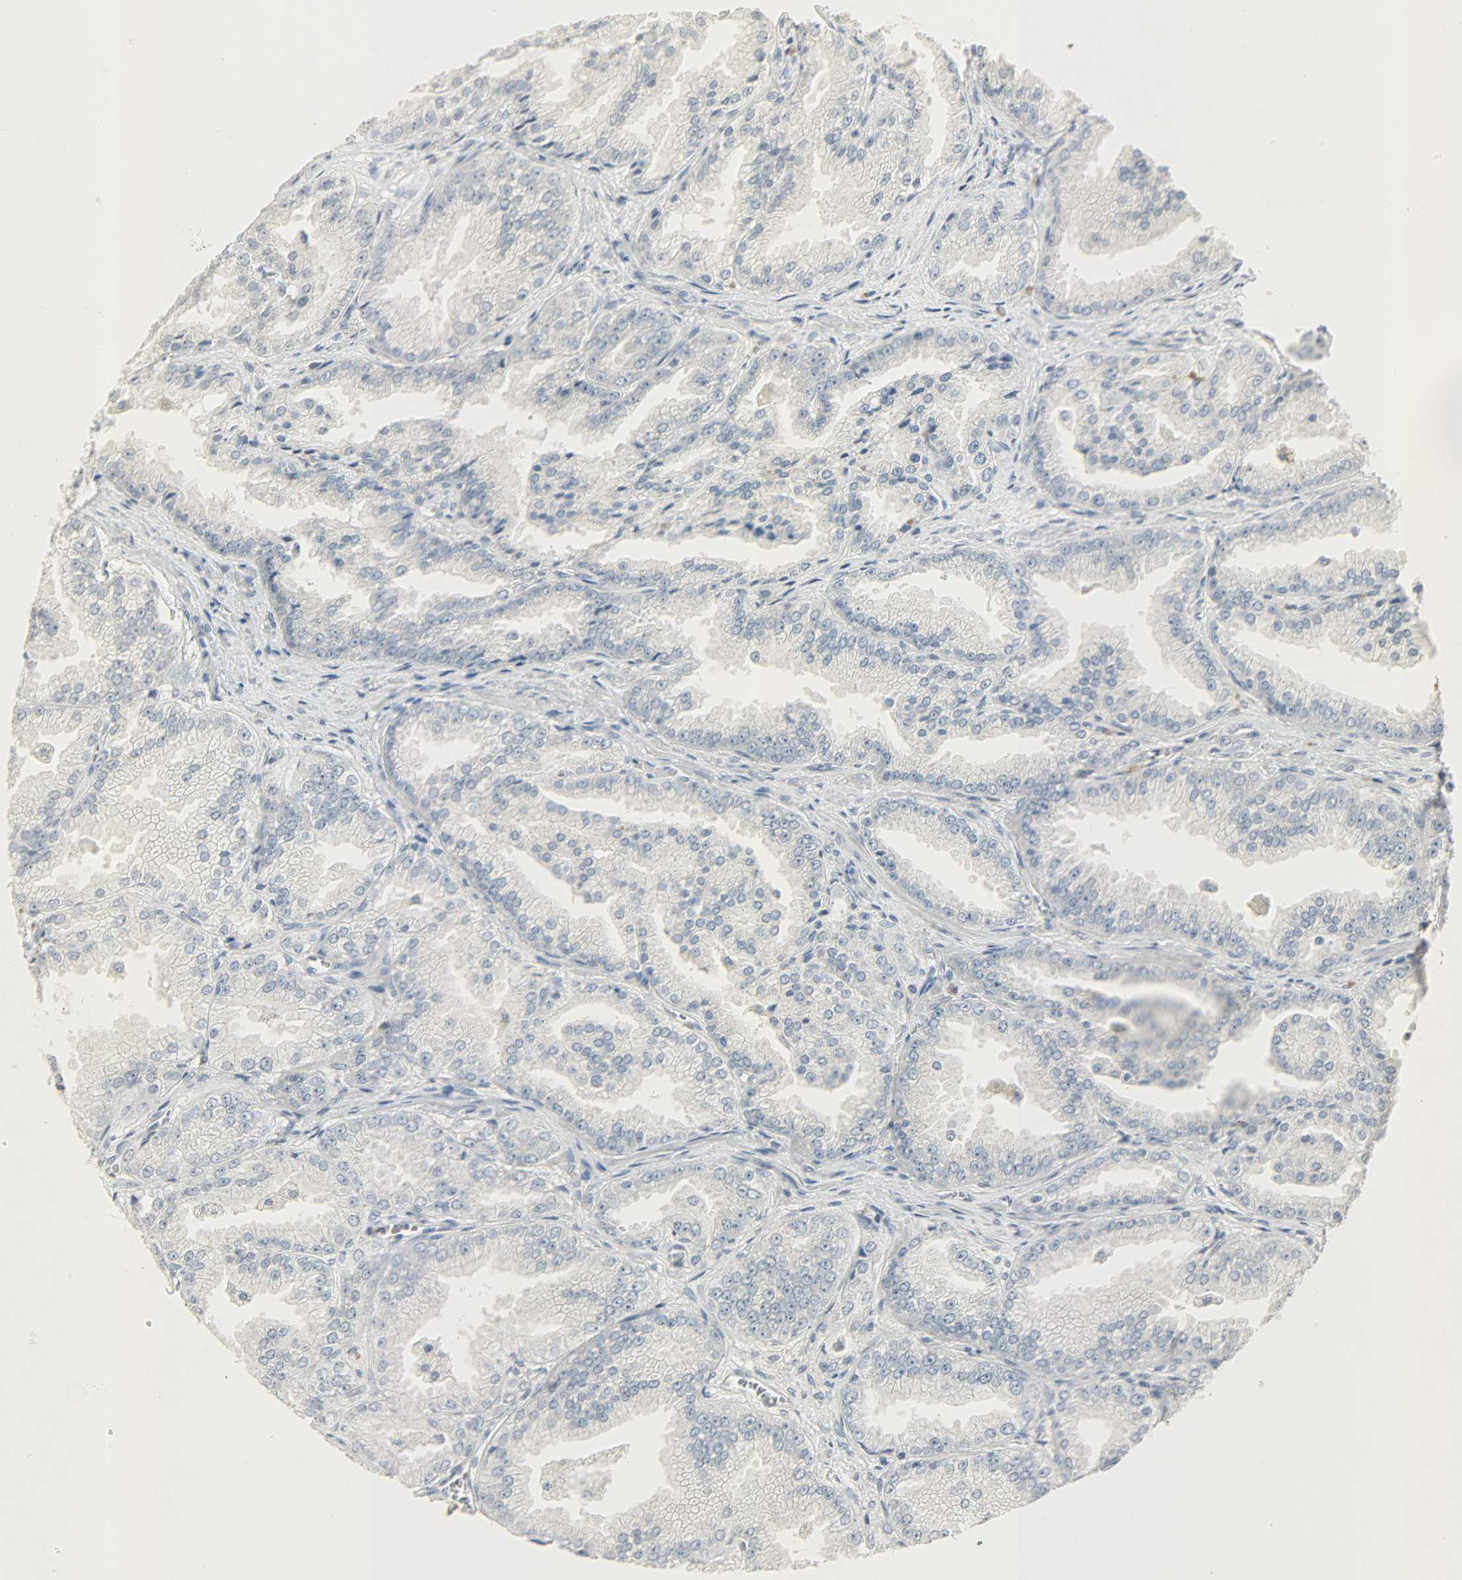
{"staining": {"intensity": "negative", "quantity": "none", "location": "none"}, "tissue": "prostate cancer", "cell_type": "Tumor cells", "image_type": "cancer", "snomed": [{"axis": "morphology", "description": "Adenocarcinoma, High grade"}, {"axis": "topography", "description": "Prostate"}], "caption": "Tumor cells show no significant staining in adenocarcinoma (high-grade) (prostate).", "gene": "CAMK4", "patient": {"sex": "male", "age": 61}}